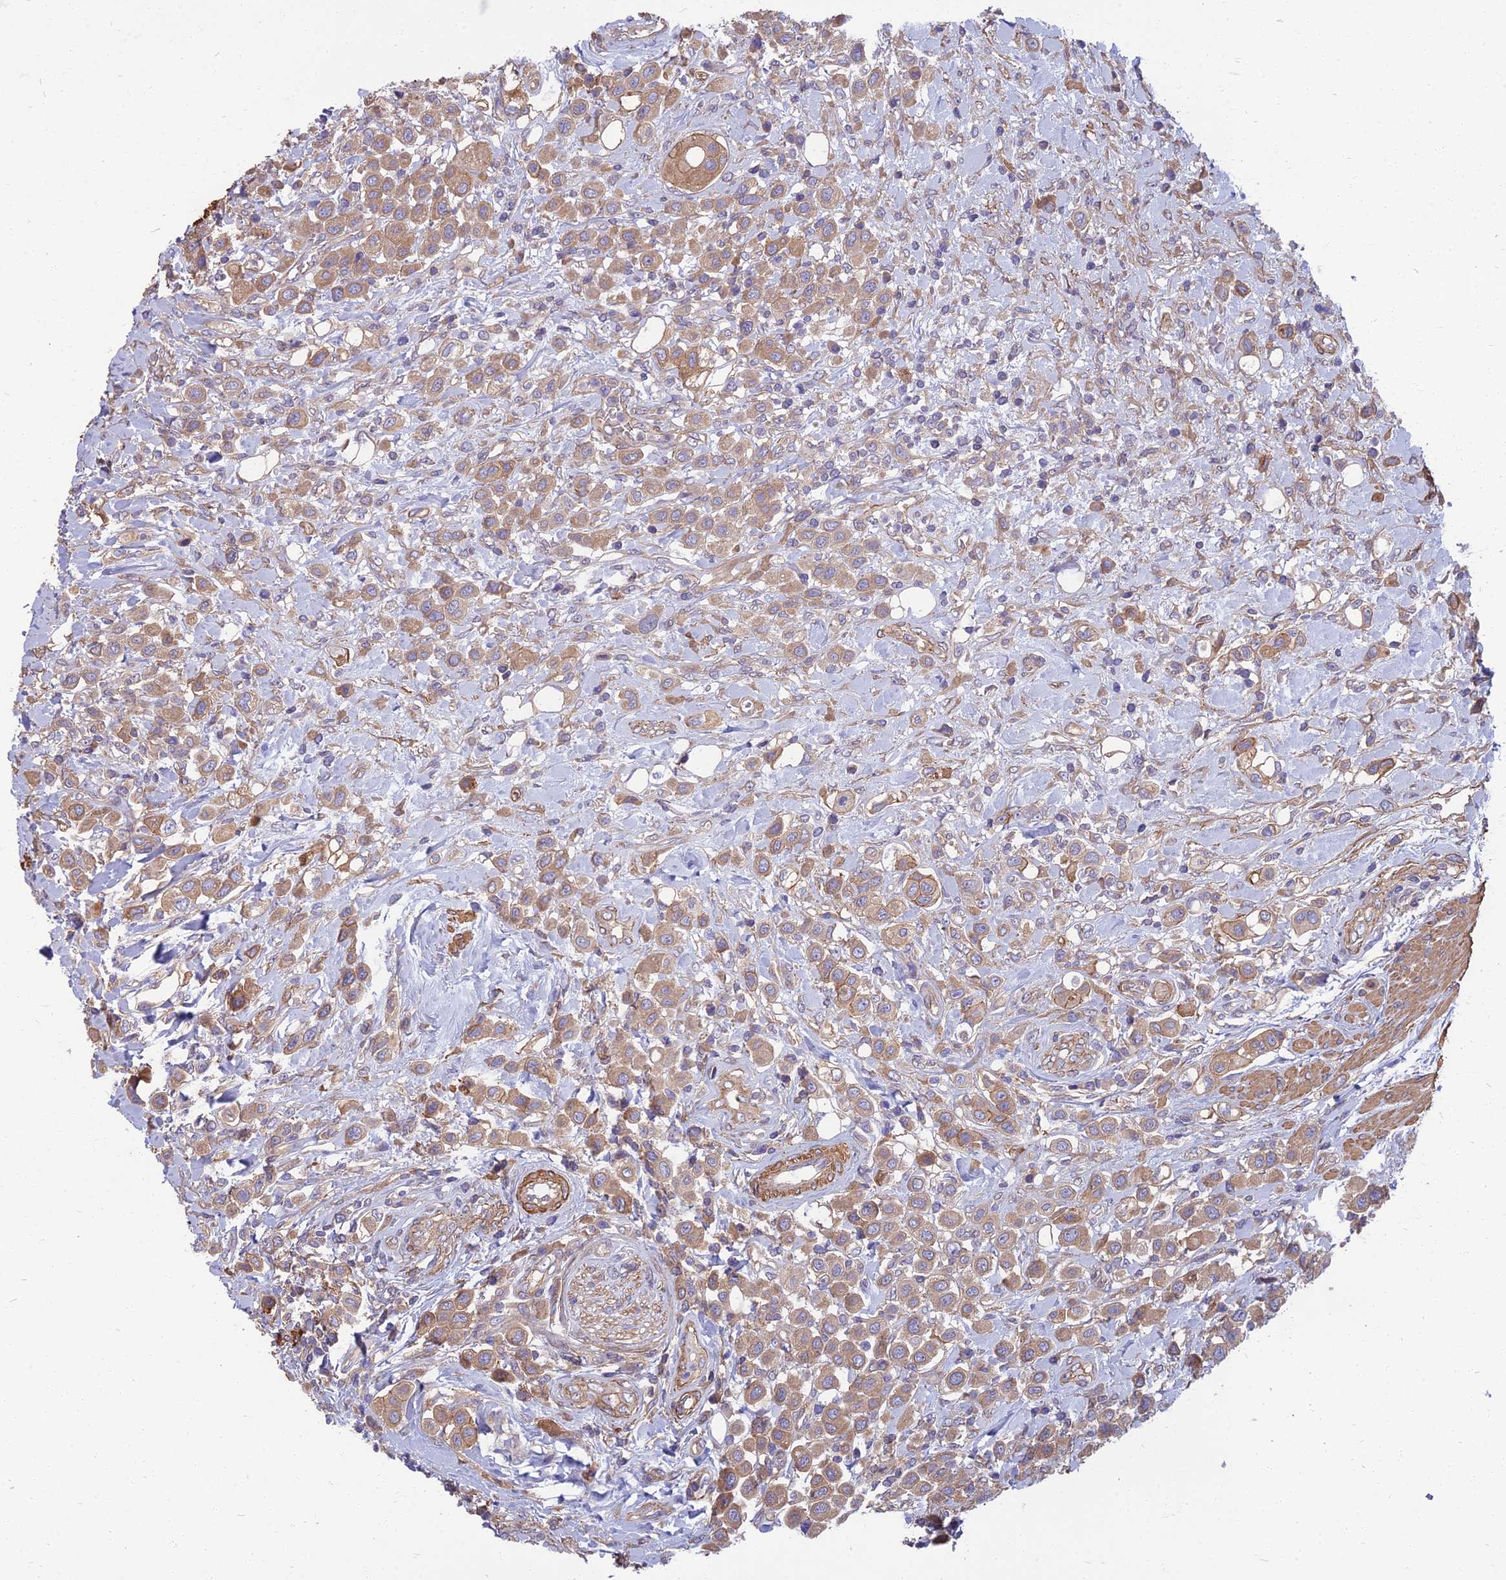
{"staining": {"intensity": "weak", "quantity": ">75%", "location": "cytoplasmic/membranous"}, "tissue": "urothelial cancer", "cell_type": "Tumor cells", "image_type": "cancer", "snomed": [{"axis": "morphology", "description": "Urothelial carcinoma, High grade"}, {"axis": "topography", "description": "Urinary bladder"}], "caption": "Urothelial cancer was stained to show a protein in brown. There is low levels of weak cytoplasmic/membranous positivity in approximately >75% of tumor cells.", "gene": "WDR24", "patient": {"sex": "male", "age": 50}}